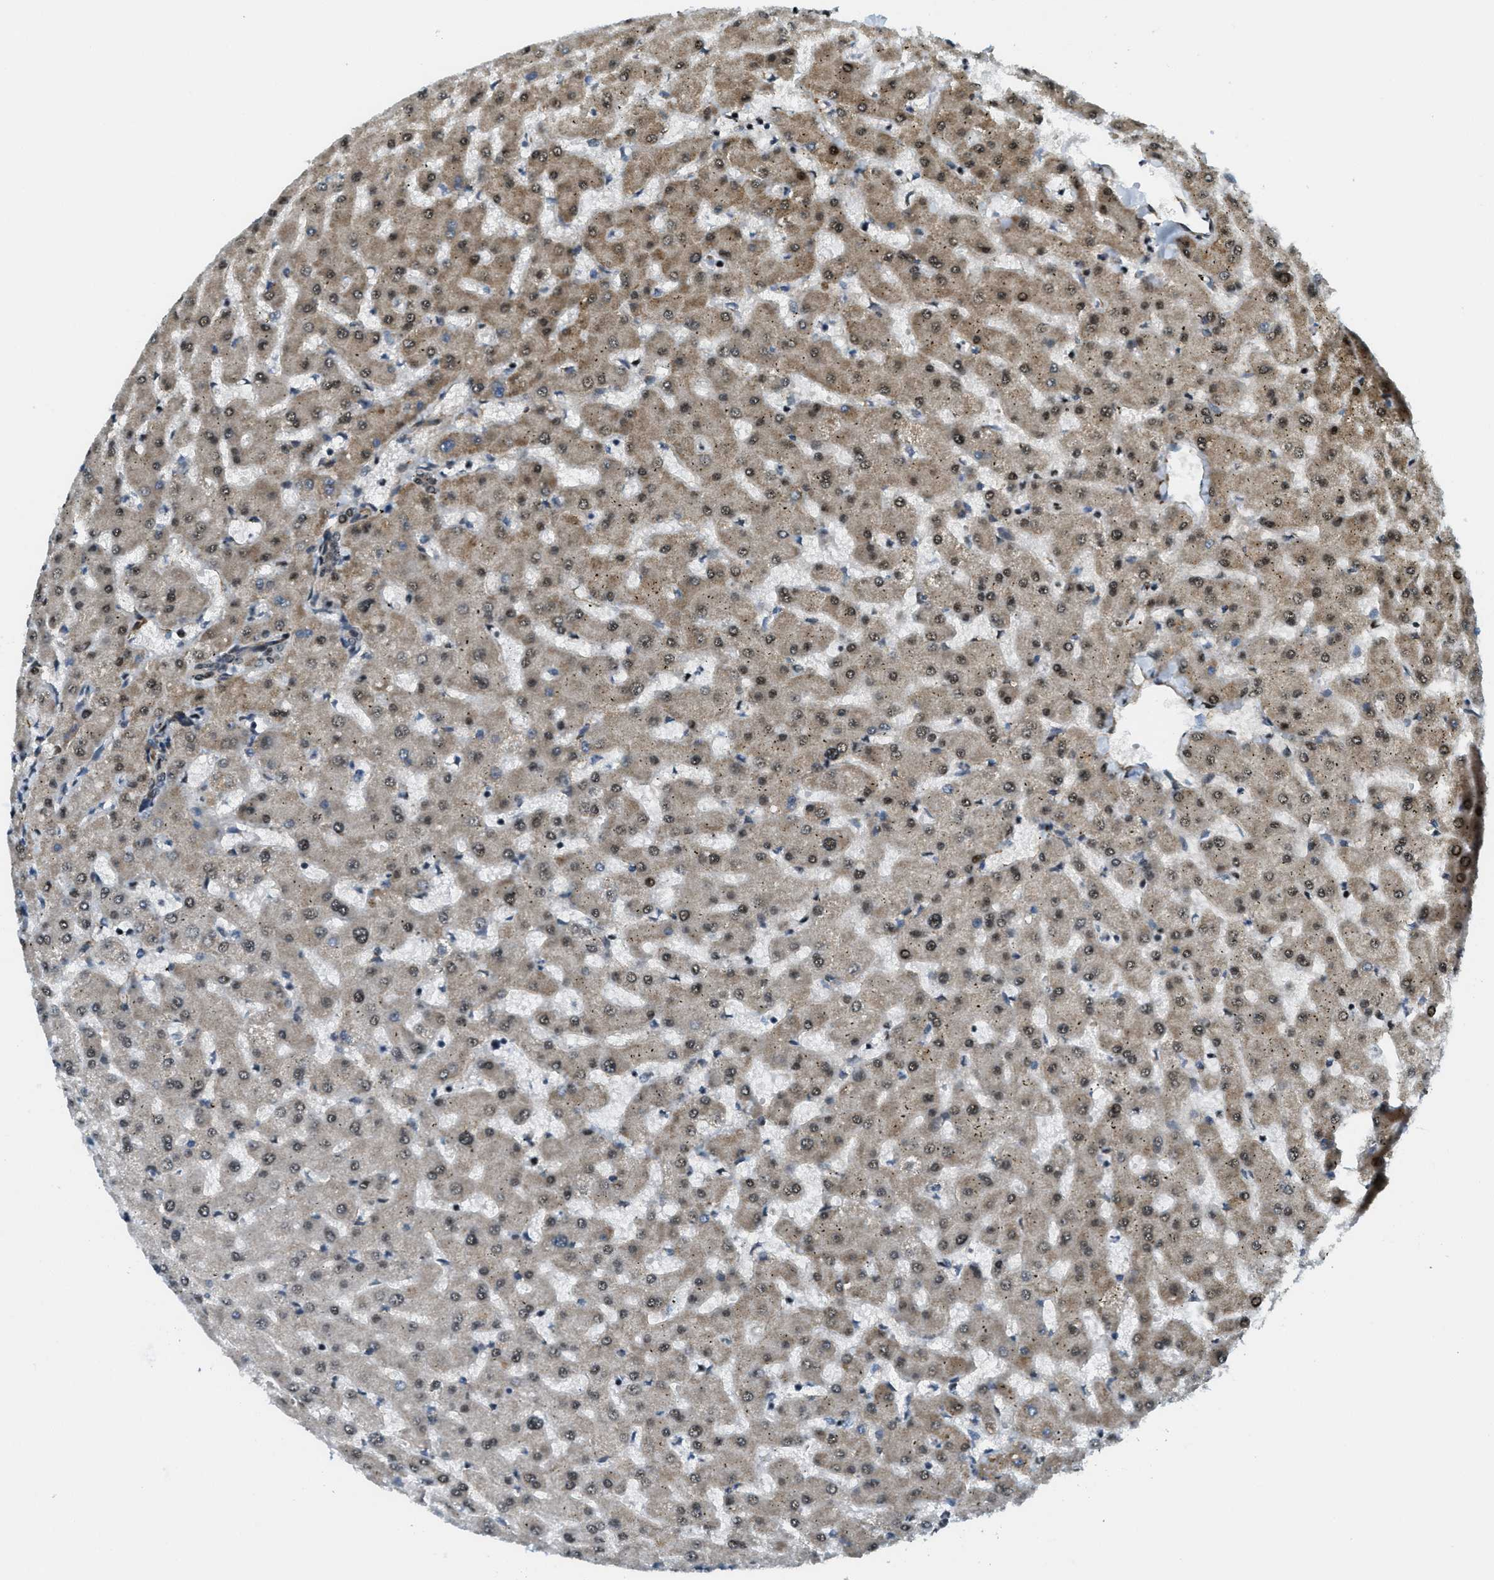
{"staining": {"intensity": "moderate", "quantity": "25%-75%", "location": "nuclear"}, "tissue": "liver", "cell_type": "Cholangiocytes", "image_type": "normal", "snomed": [{"axis": "morphology", "description": "Normal tissue, NOS"}, {"axis": "topography", "description": "Liver"}], "caption": "High-magnification brightfield microscopy of benign liver stained with DAB (3,3'-diaminobenzidine) (brown) and counterstained with hematoxylin (blue). cholangiocytes exhibit moderate nuclear expression is appreciated in about25%-75% of cells.", "gene": "CFAP36", "patient": {"sex": "female", "age": 63}}